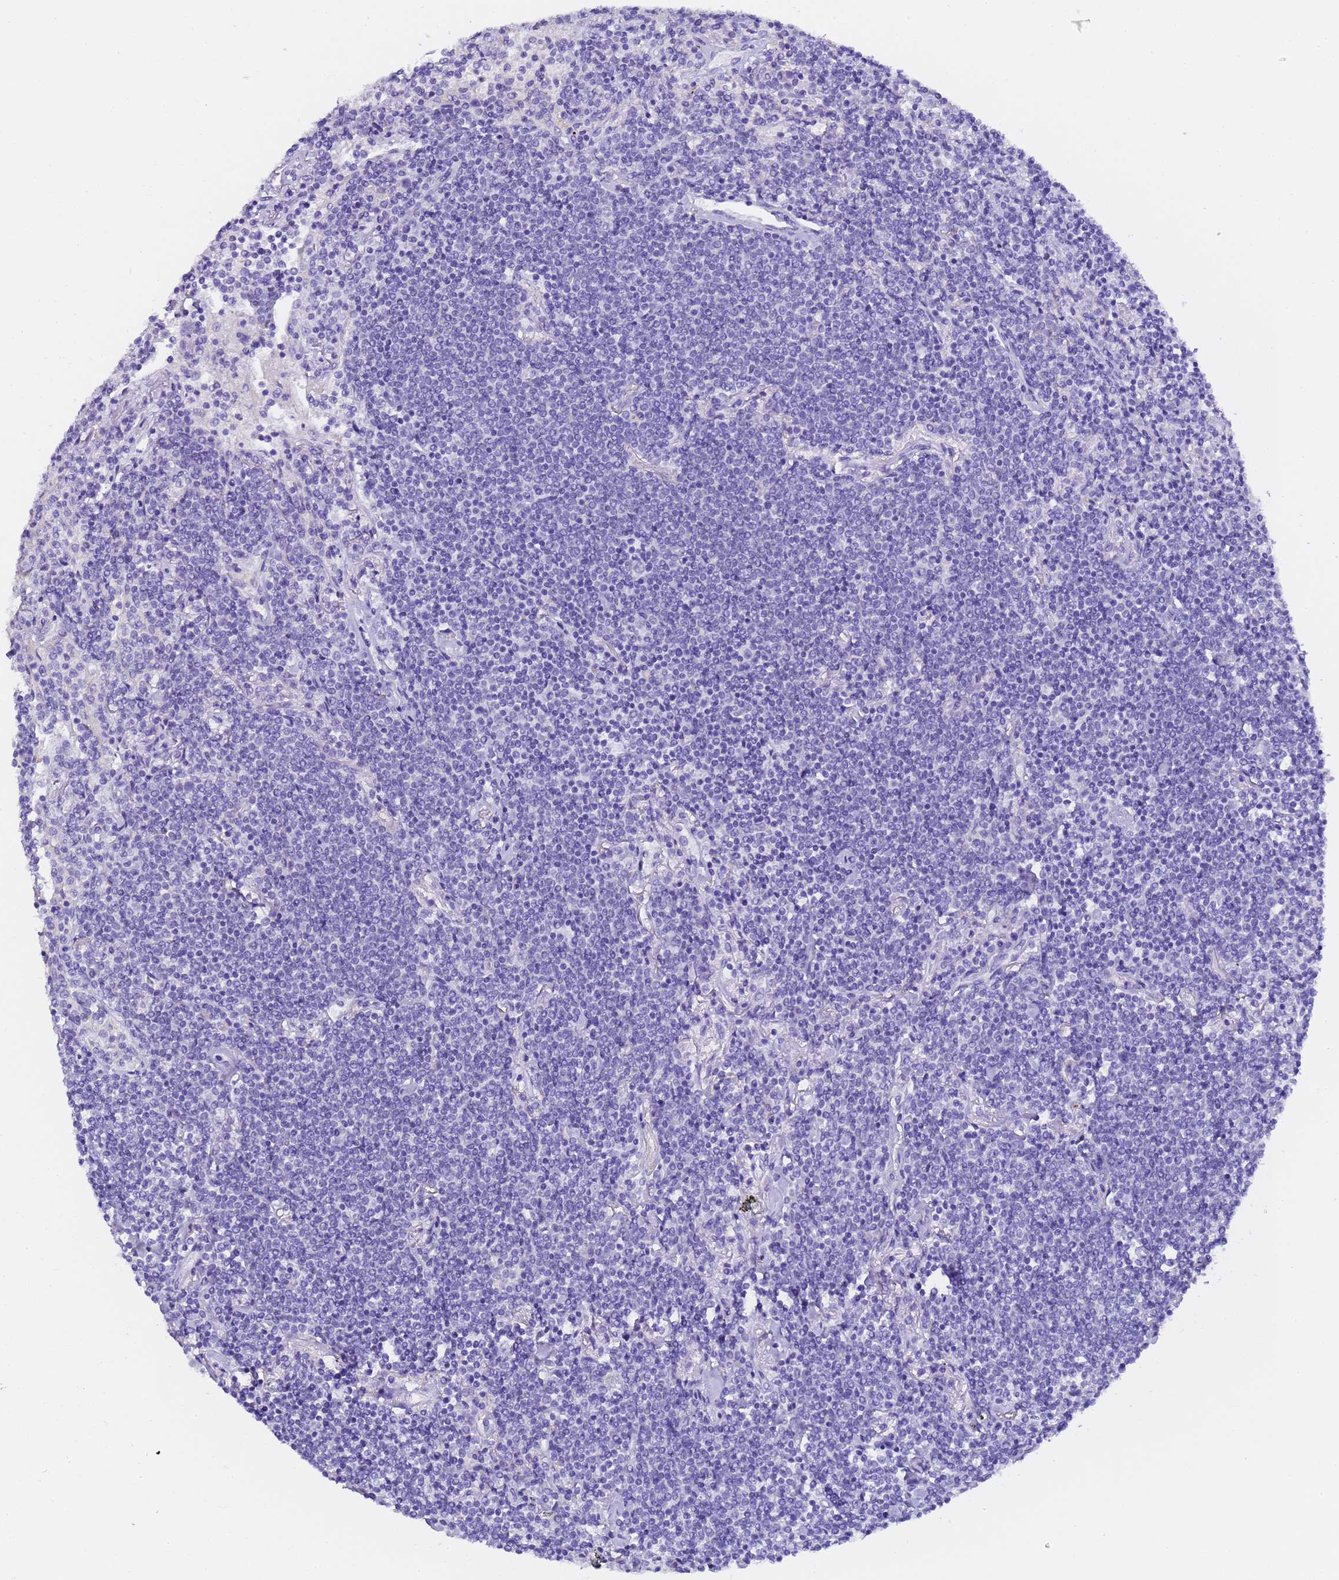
{"staining": {"intensity": "negative", "quantity": "none", "location": "none"}, "tissue": "lymphoma", "cell_type": "Tumor cells", "image_type": "cancer", "snomed": [{"axis": "morphology", "description": "Malignant lymphoma, non-Hodgkin's type, Low grade"}, {"axis": "topography", "description": "Lung"}], "caption": "Tumor cells are negative for brown protein staining in lymphoma.", "gene": "GABRA1", "patient": {"sex": "female", "age": 71}}